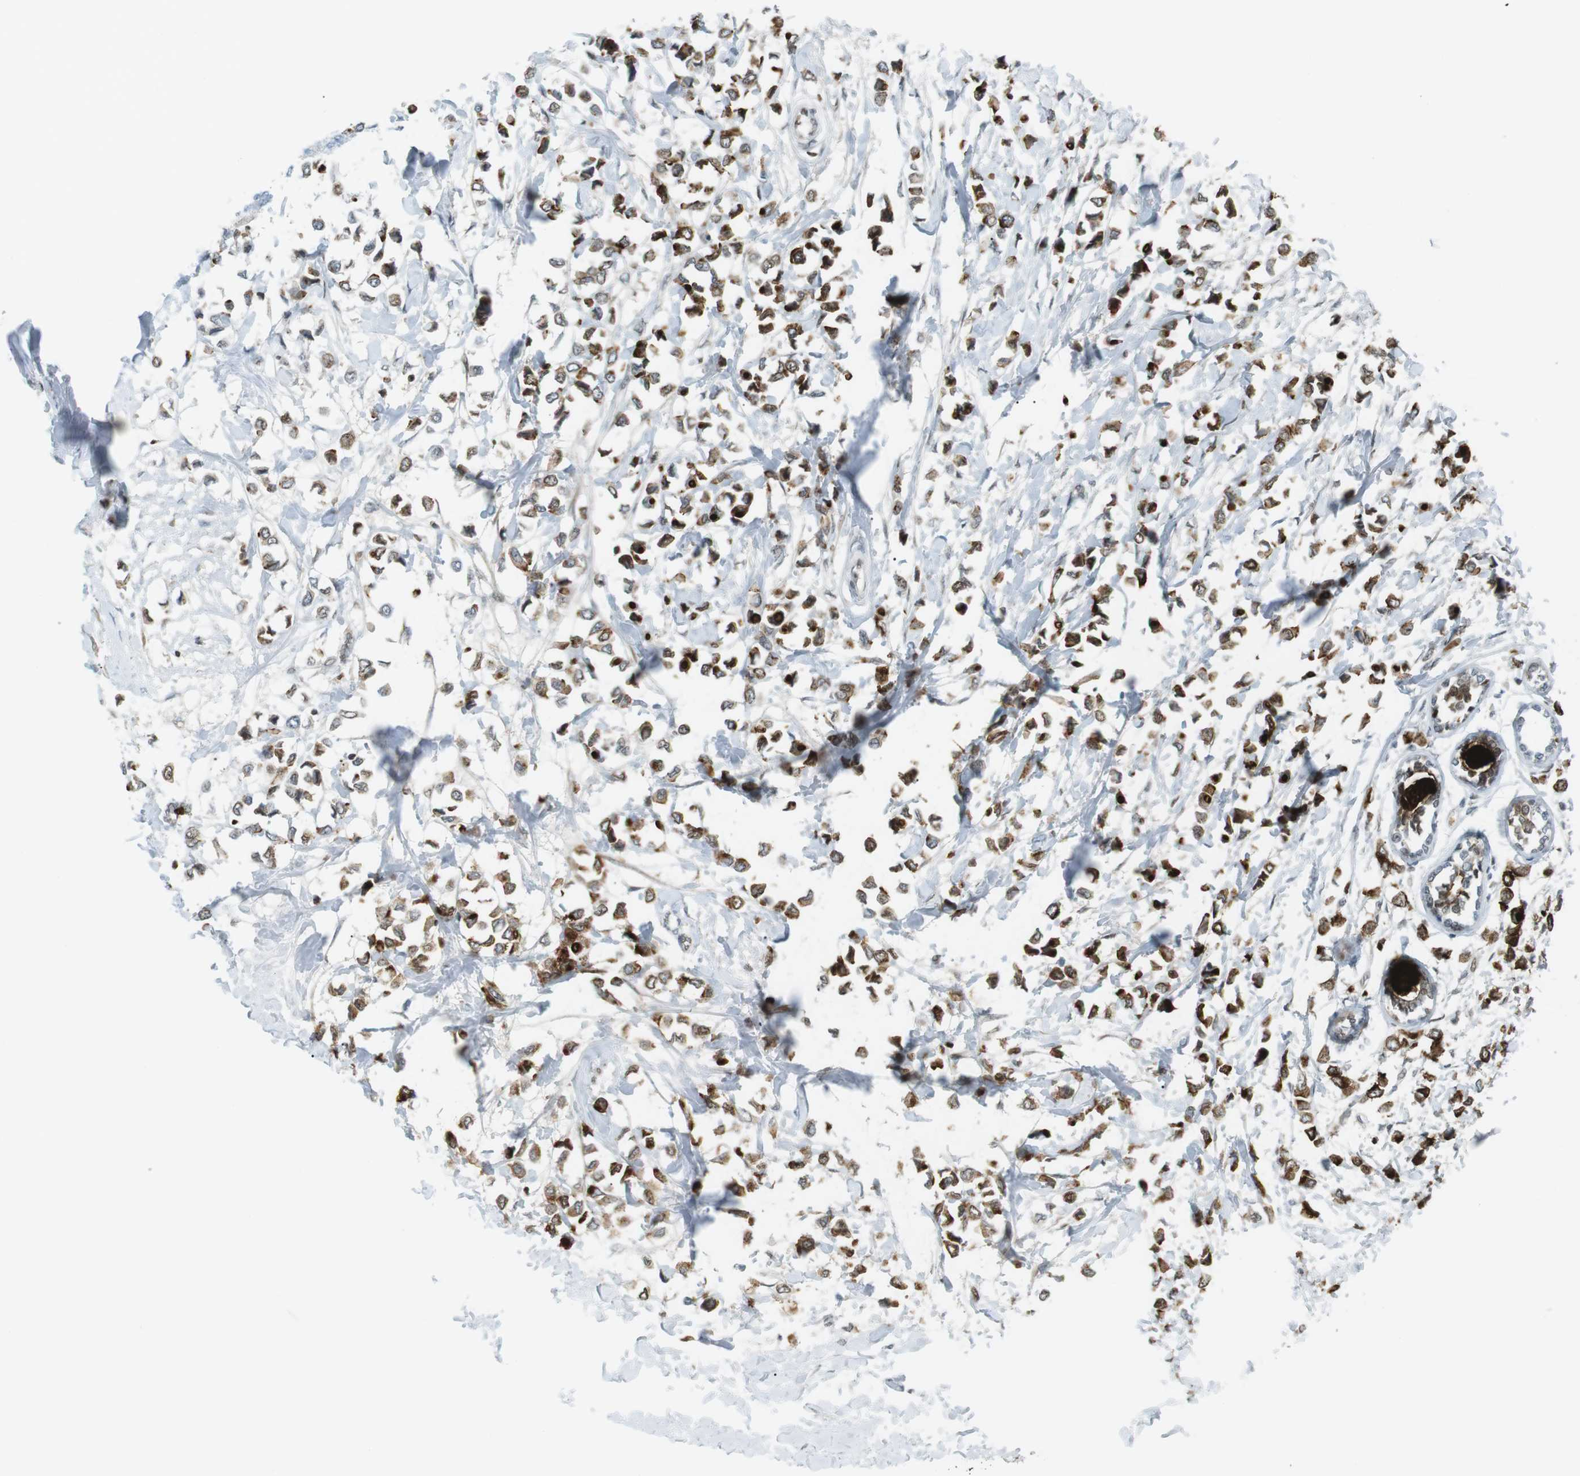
{"staining": {"intensity": "strong", "quantity": ">75%", "location": "cytoplasmic/membranous"}, "tissue": "breast cancer", "cell_type": "Tumor cells", "image_type": "cancer", "snomed": [{"axis": "morphology", "description": "Lobular carcinoma"}, {"axis": "topography", "description": "Breast"}], "caption": "A high-resolution histopathology image shows immunohistochemistry staining of breast cancer (lobular carcinoma), which demonstrates strong cytoplasmic/membranous staining in about >75% of tumor cells.", "gene": "AZGP1", "patient": {"sex": "female", "age": 51}}